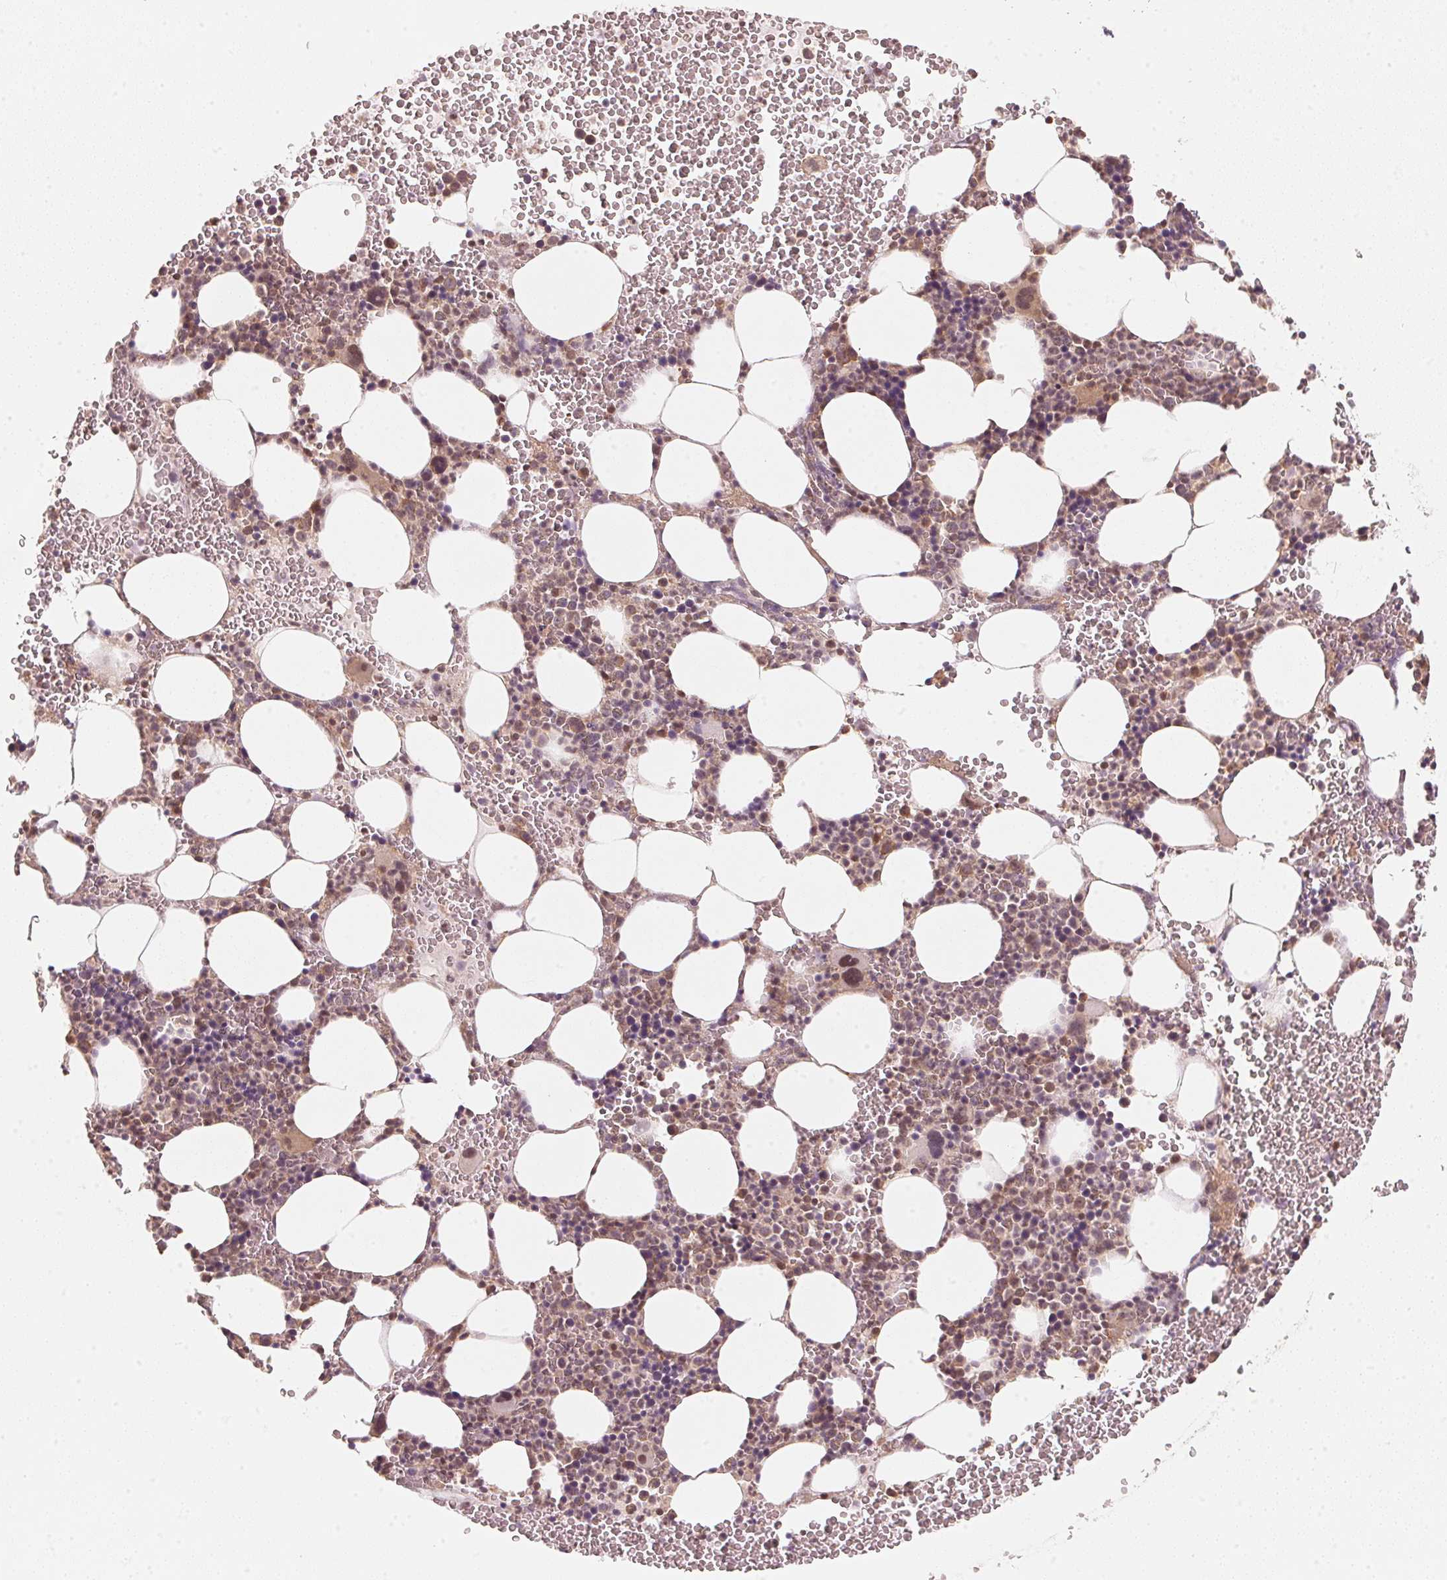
{"staining": {"intensity": "weak", "quantity": "25%-75%", "location": "cytoplasmic/membranous,nuclear"}, "tissue": "bone marrow", "cell_type": "Hematopoietic cells", "image_type": "normal", "snomed": [{"axis": "morphology", "description": "Normal tissue, NOS"}, {"axis": "topography", "description": "Bone marrow"}], "caption": "The histopathology image exhibits a brown stain indicating the presence of a protein in the cytoplasmic/membranous,nuclear of hematopoietic cells in bone marrow.", "gene": "C2orf73", "patient": {"sex": "male", "age": 82}}